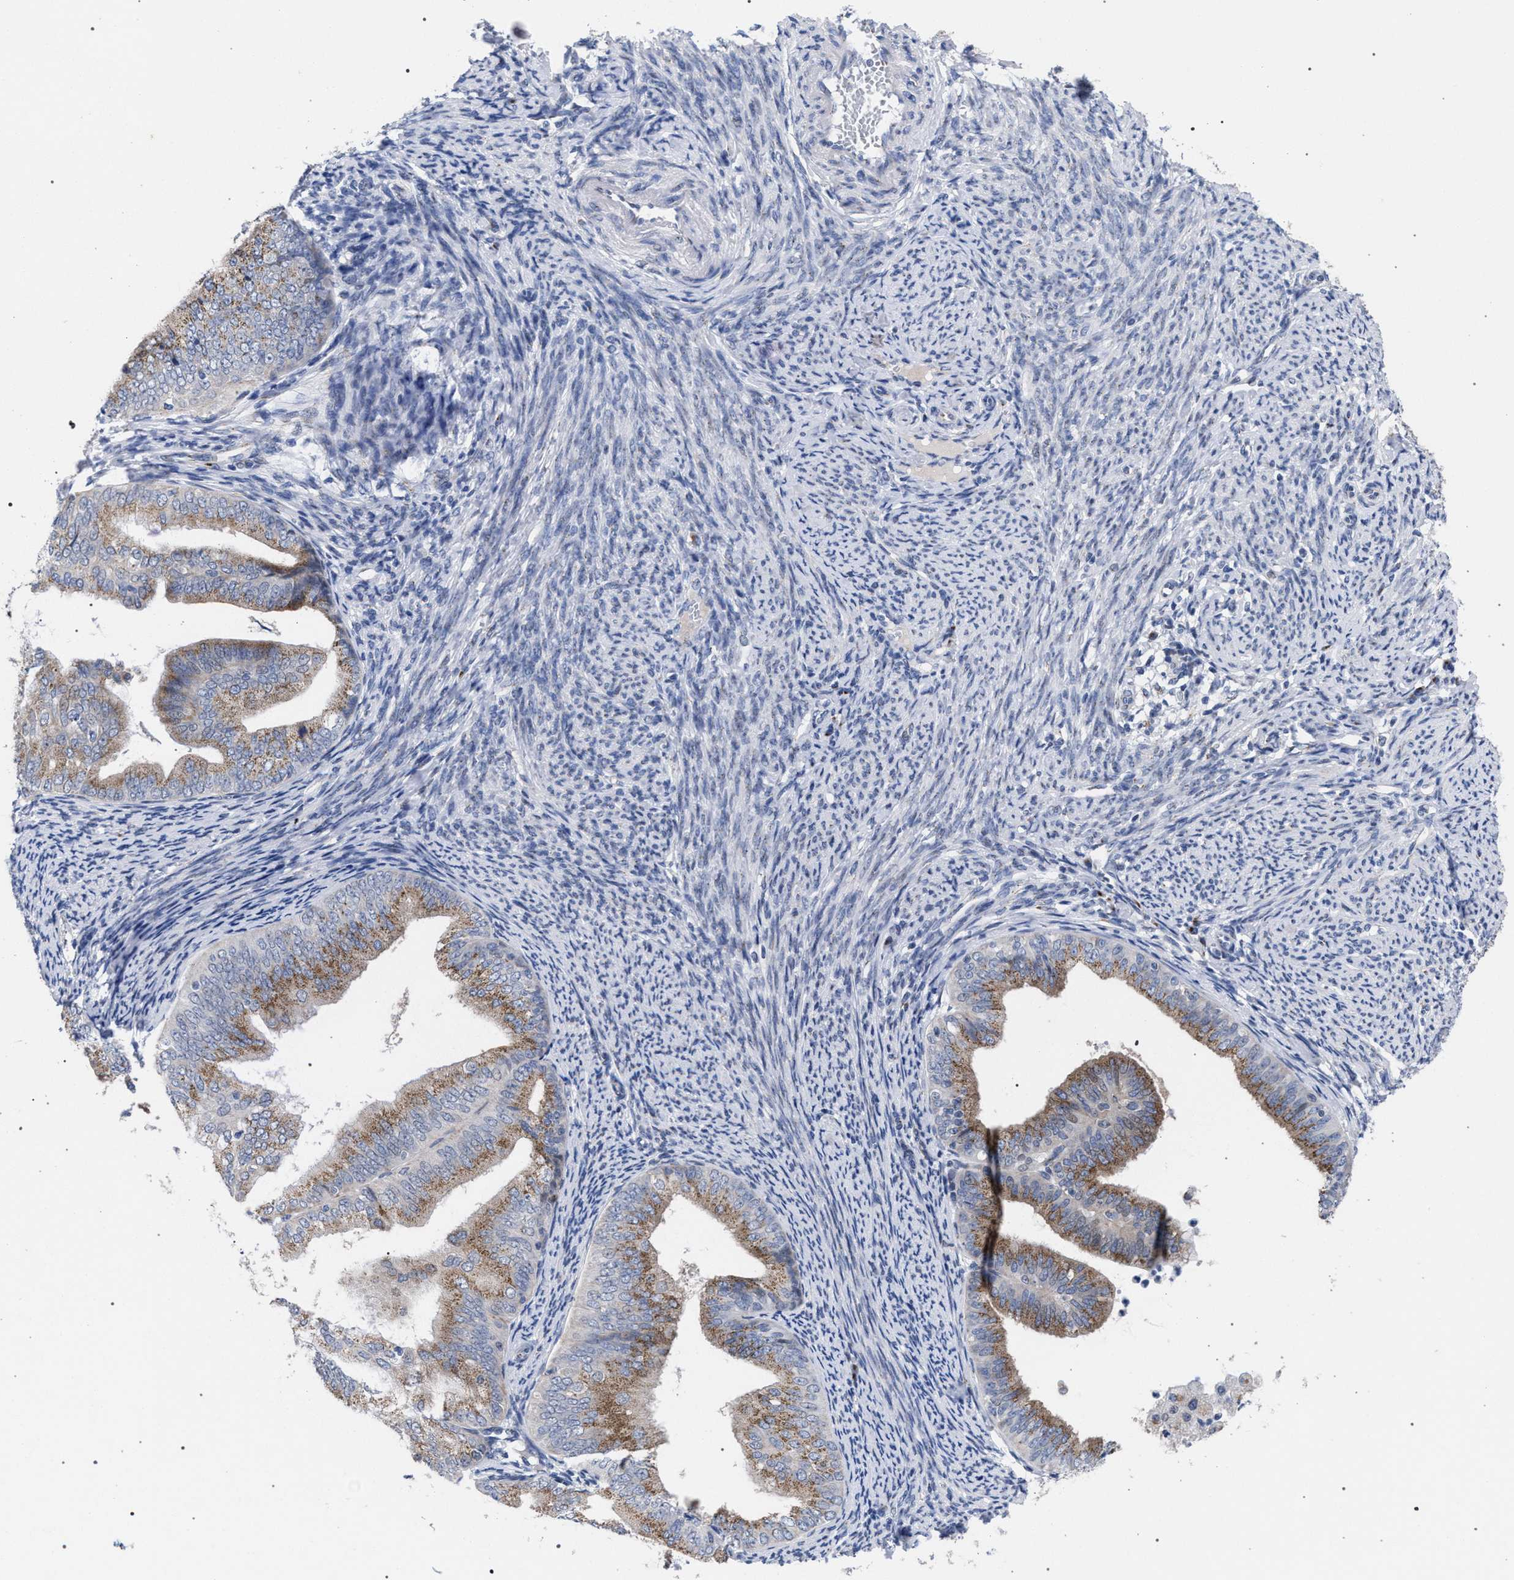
{"staining": {"intensity": "moderate", "quantity": ">75%", "location": "cytoplasmic/membranous"}, "tissue": "endometrial cancer", "cell_type": "Tumor cells", "image_type": "cancer", "snomed": [{"axis": "morphology", "description": "Adenocarcinoma, NOS"}, {"axis": "topography", "description": "Endometrium"}], "caption": "Protein positivity by IHC demonstrates moderate cytoplasmic/membranous staining in about >75% of tumor cells in endometrial adenocarcinoma.", "gene": "GOLGA2", "patient": {"sex": "female", "age": 63}}